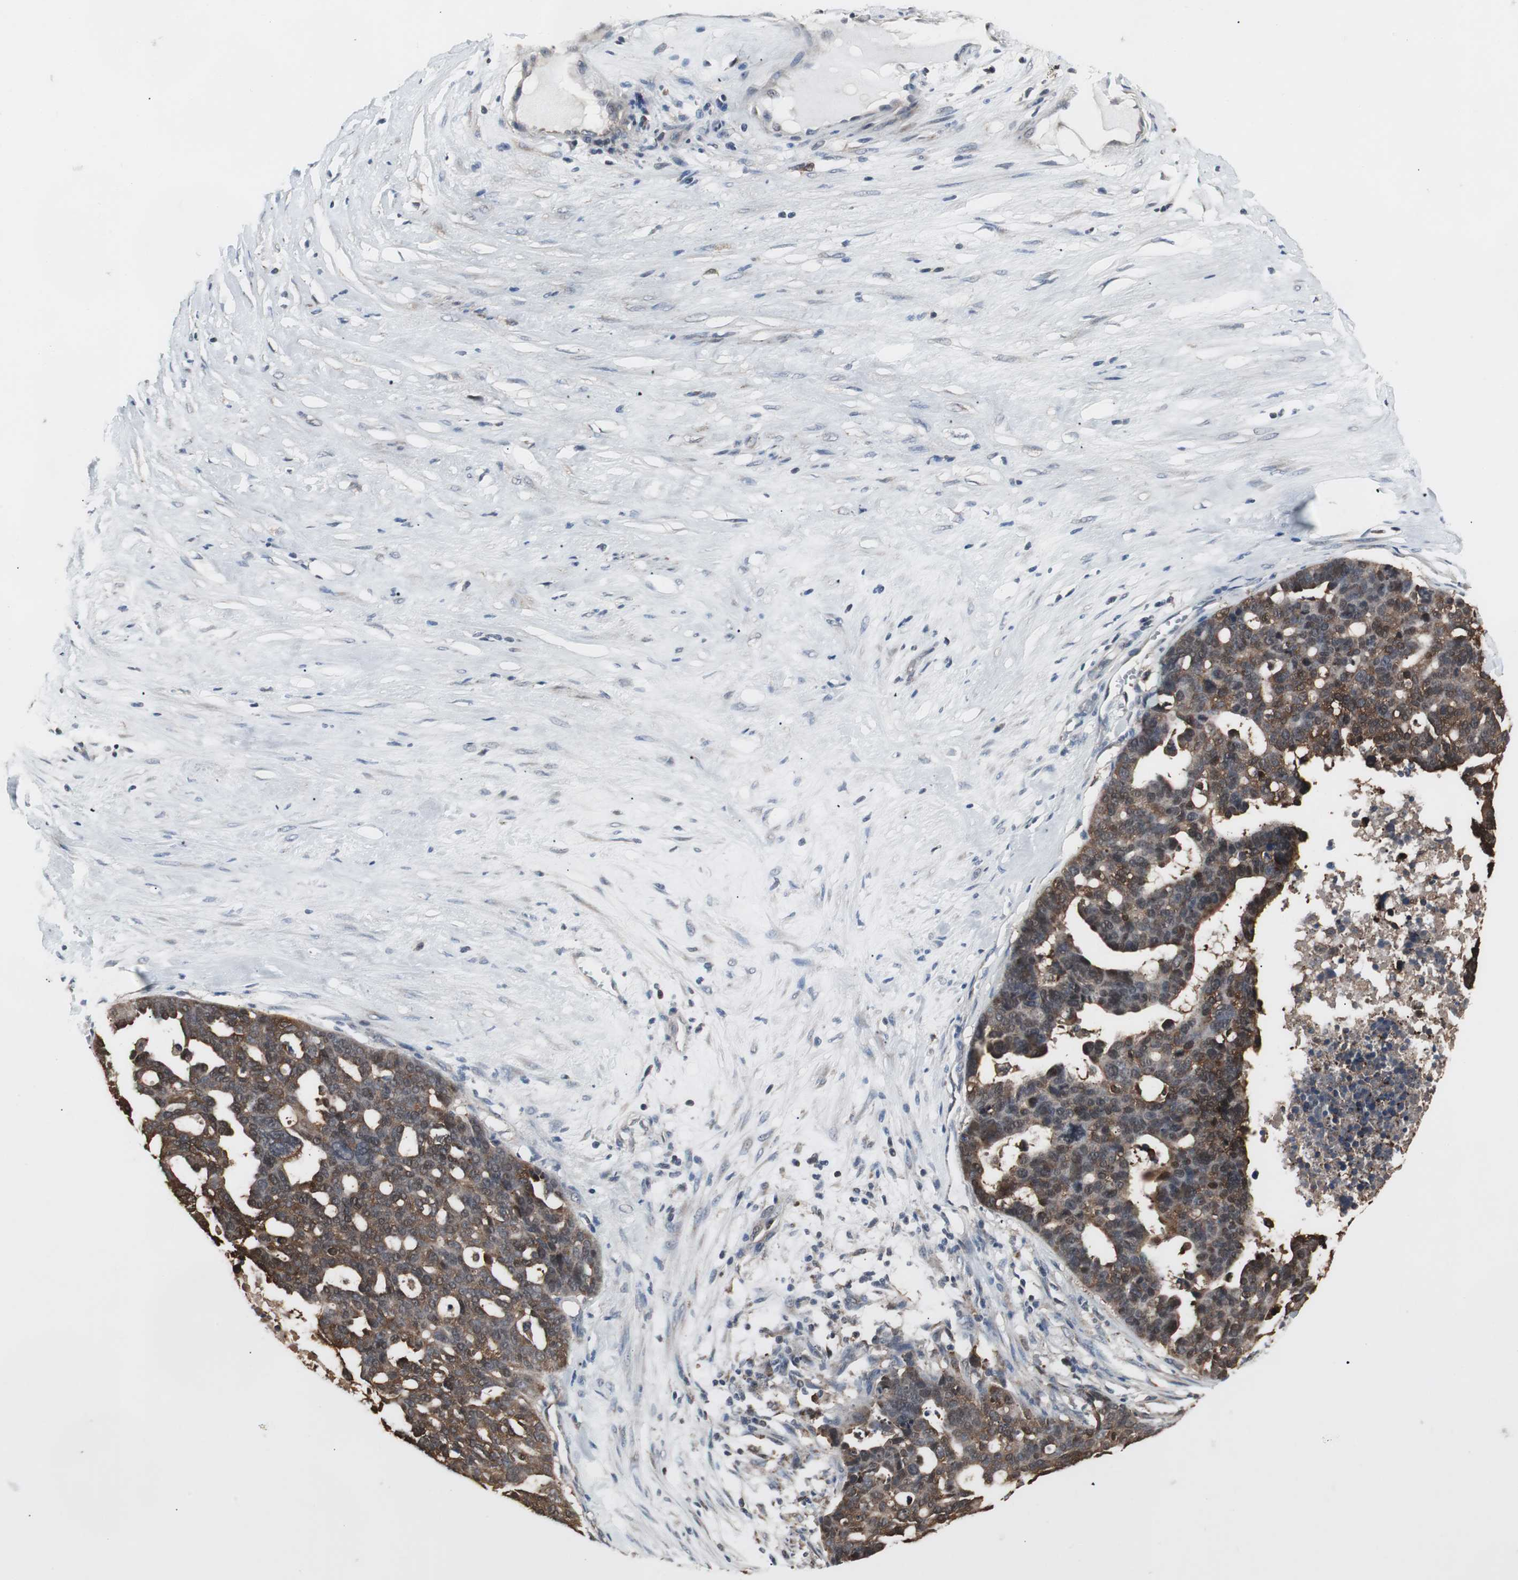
{"staining": {"intensity": "strong", "quantity": ">75%", "location": "cytoplasmic/membranous"}, "tissue": "ovarian cancer", "cell_type": "Tumor cells", "image_type": "cancer", "snomed": [{"axis": "morphology", "description": "Cystadenocarcinoma, serous, NOS"}, {"axis": "topography", "description": "Ovary"}], "caption": "Brown immunohistochemical staining in ovarian serous cystadenocarcinoma displays strong cytoplasmic/membranous positivity in about >75% of tumor cells.", "gene": "ZSCAN22", "patient": {"sex": "female", "age": 59}}